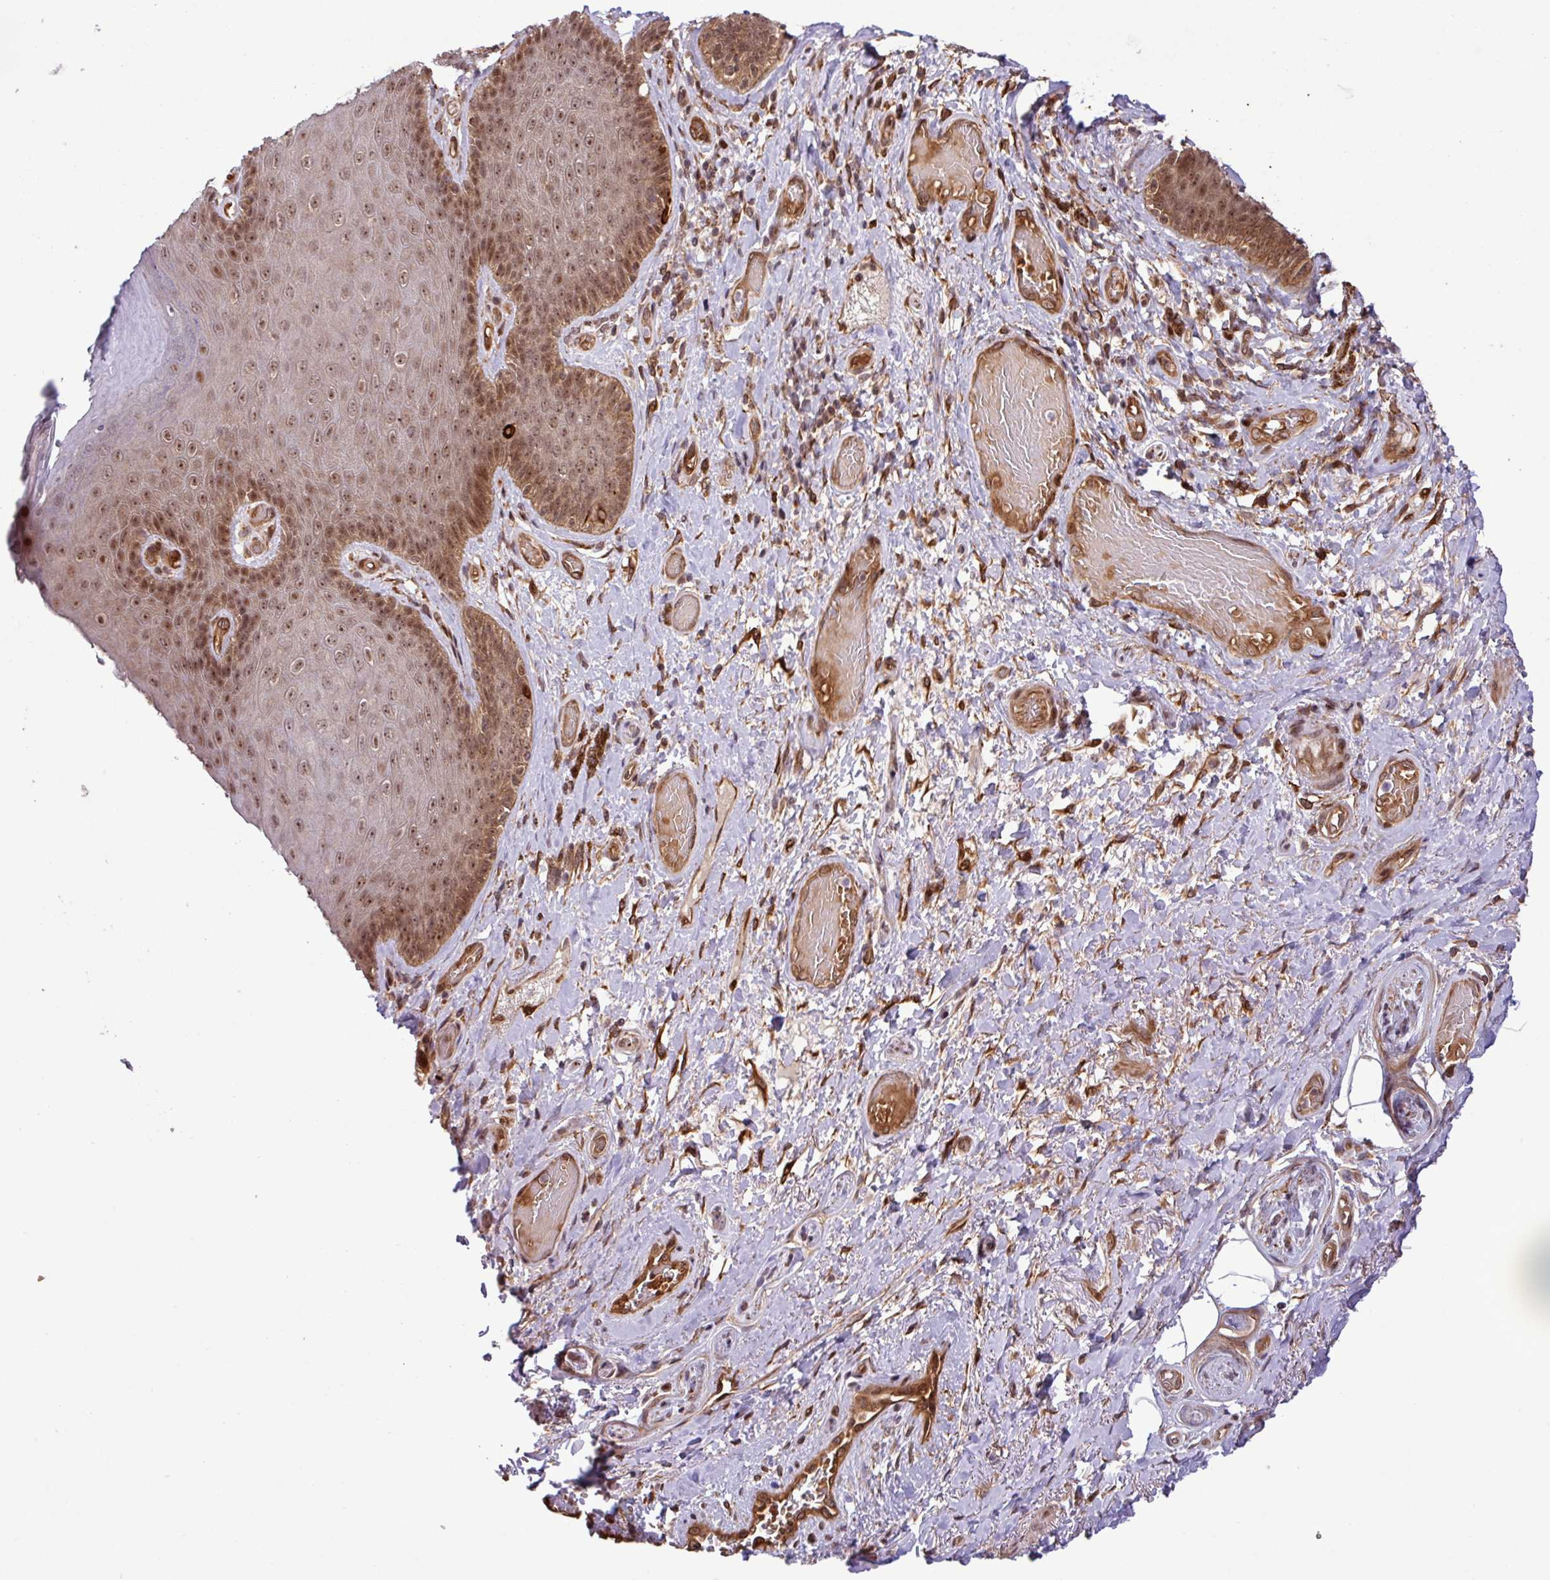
{"staining": {"intensity": "moderate", "quantity": ">75%", "location": "cytoplasmic/membranous,nuclear"}, "tissue": "skin", "cell_type": "Epidermal cells", "image_type": "normal", "snomed": [{"axis": "morphology", "description": "Normal tissue, NOS"}, {"axis": "topography", "description": "Anal"}, {"axis": "topography", "description": "Peripheral nerve tissue"}], "caption": "IHC histopathology image of normal skin: human skin stained using immunohistochemistry (IHC) displays medium levels of moderate protein expression localized specifically in the cytoplasmic/membranous,nuclear of epidermal cells, appearing as a cytoplasmic/membranous,nuclear brown color.", "gene": "C7orf50", "patient": {"sex": "male", "age": 53}}